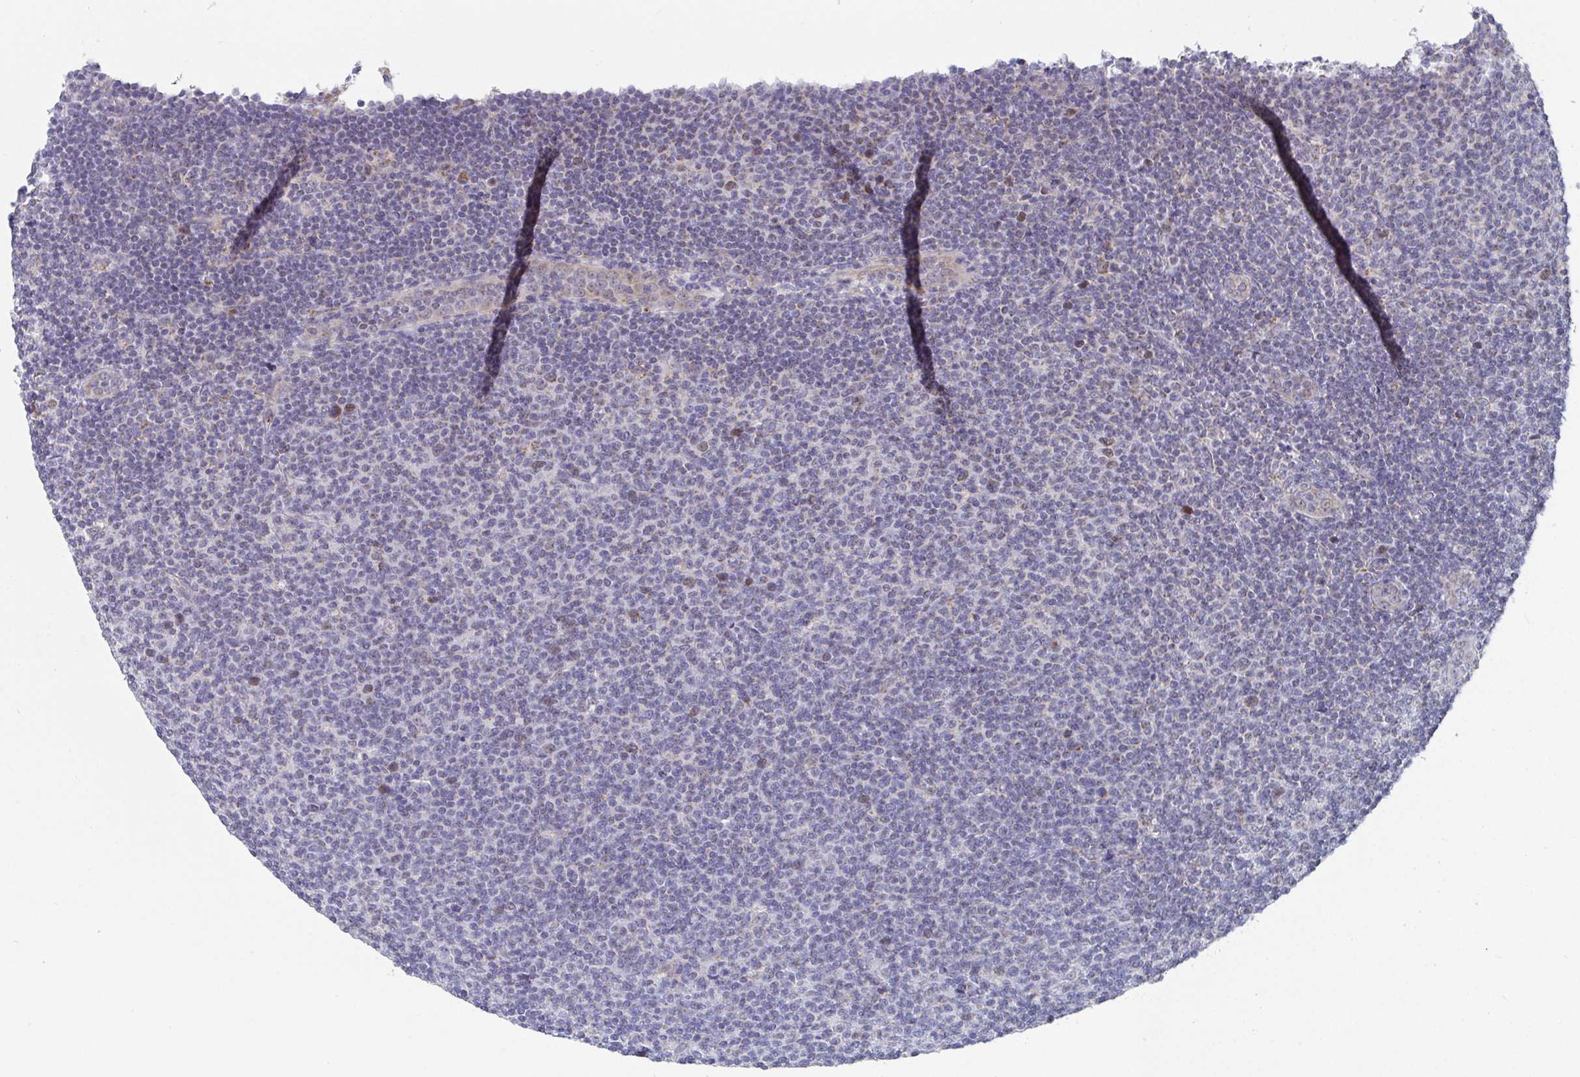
{"staining": {"intensity": "negative", "quantity": "none", "location": "none"}, "tissue": "lymphoma", "cell_type": "Tumor cells", "image_type": "cancer", "snomed": [{"axis": "morphology", "description": "Malignant lymphoma, non-Hodgkin's type, Low grade"}, {"axis": "topography", "description": "Lymph node"}], "caption": "DAB immunohistochemical staining of human lymphoma displays no significant expression in tumor cells. (Immunohistochemistry (ihc), brightfield microscopy, high magnification).", "gene": "ATP5F1C", "patient": {"sex": "male", "age": 66}}